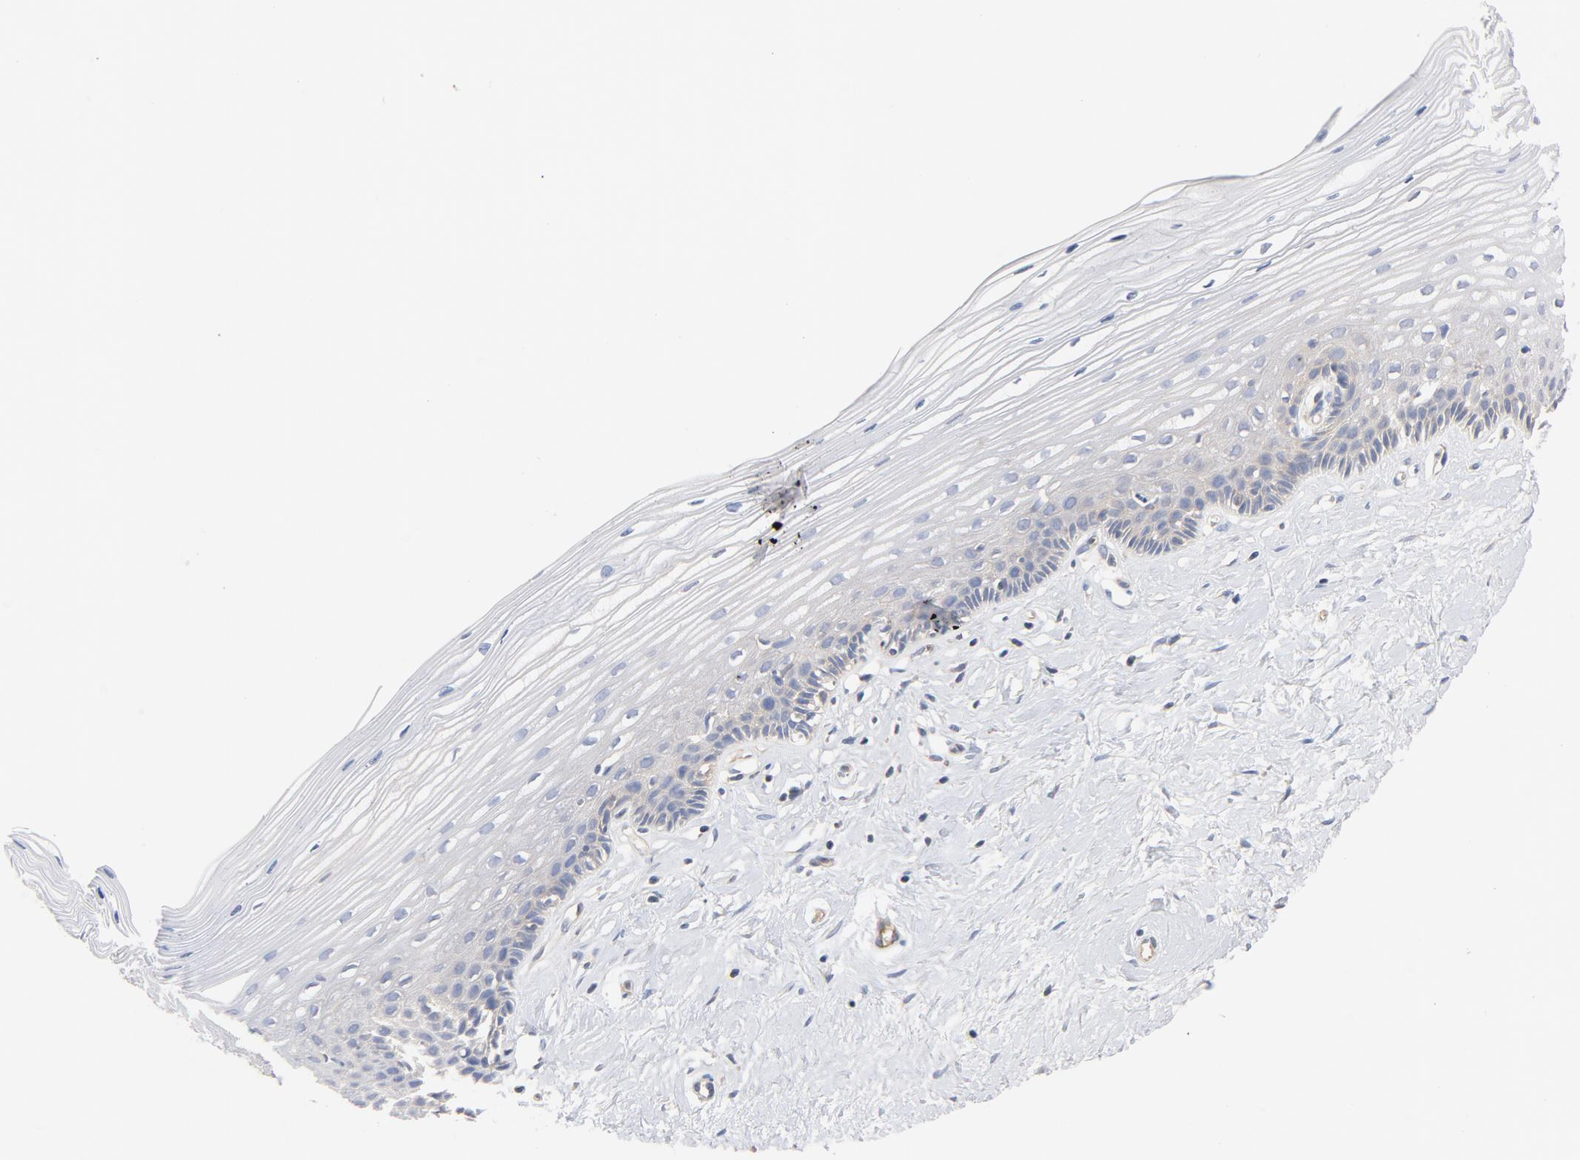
{"staining": {"intensity": "moderate", "quantity": ">75%", "location": "cytoplasmic/membranous"}, "tissue": "cervix", "cell_type": "Glandular cells", "image_type": "normal", "snomed": [{"axis": "morphology", "description": "Normal tissue, NOS"}, {"axis": "topography", "description": "Cervix"}], "caption": "About >75% of glandular cells in benign cervix show moderate cytoplasmic/membranous protein staining as visualized by brown immunohistochemical staining.", "gene": "STRN3", "patient": {"sex": "female", "age": 40}}